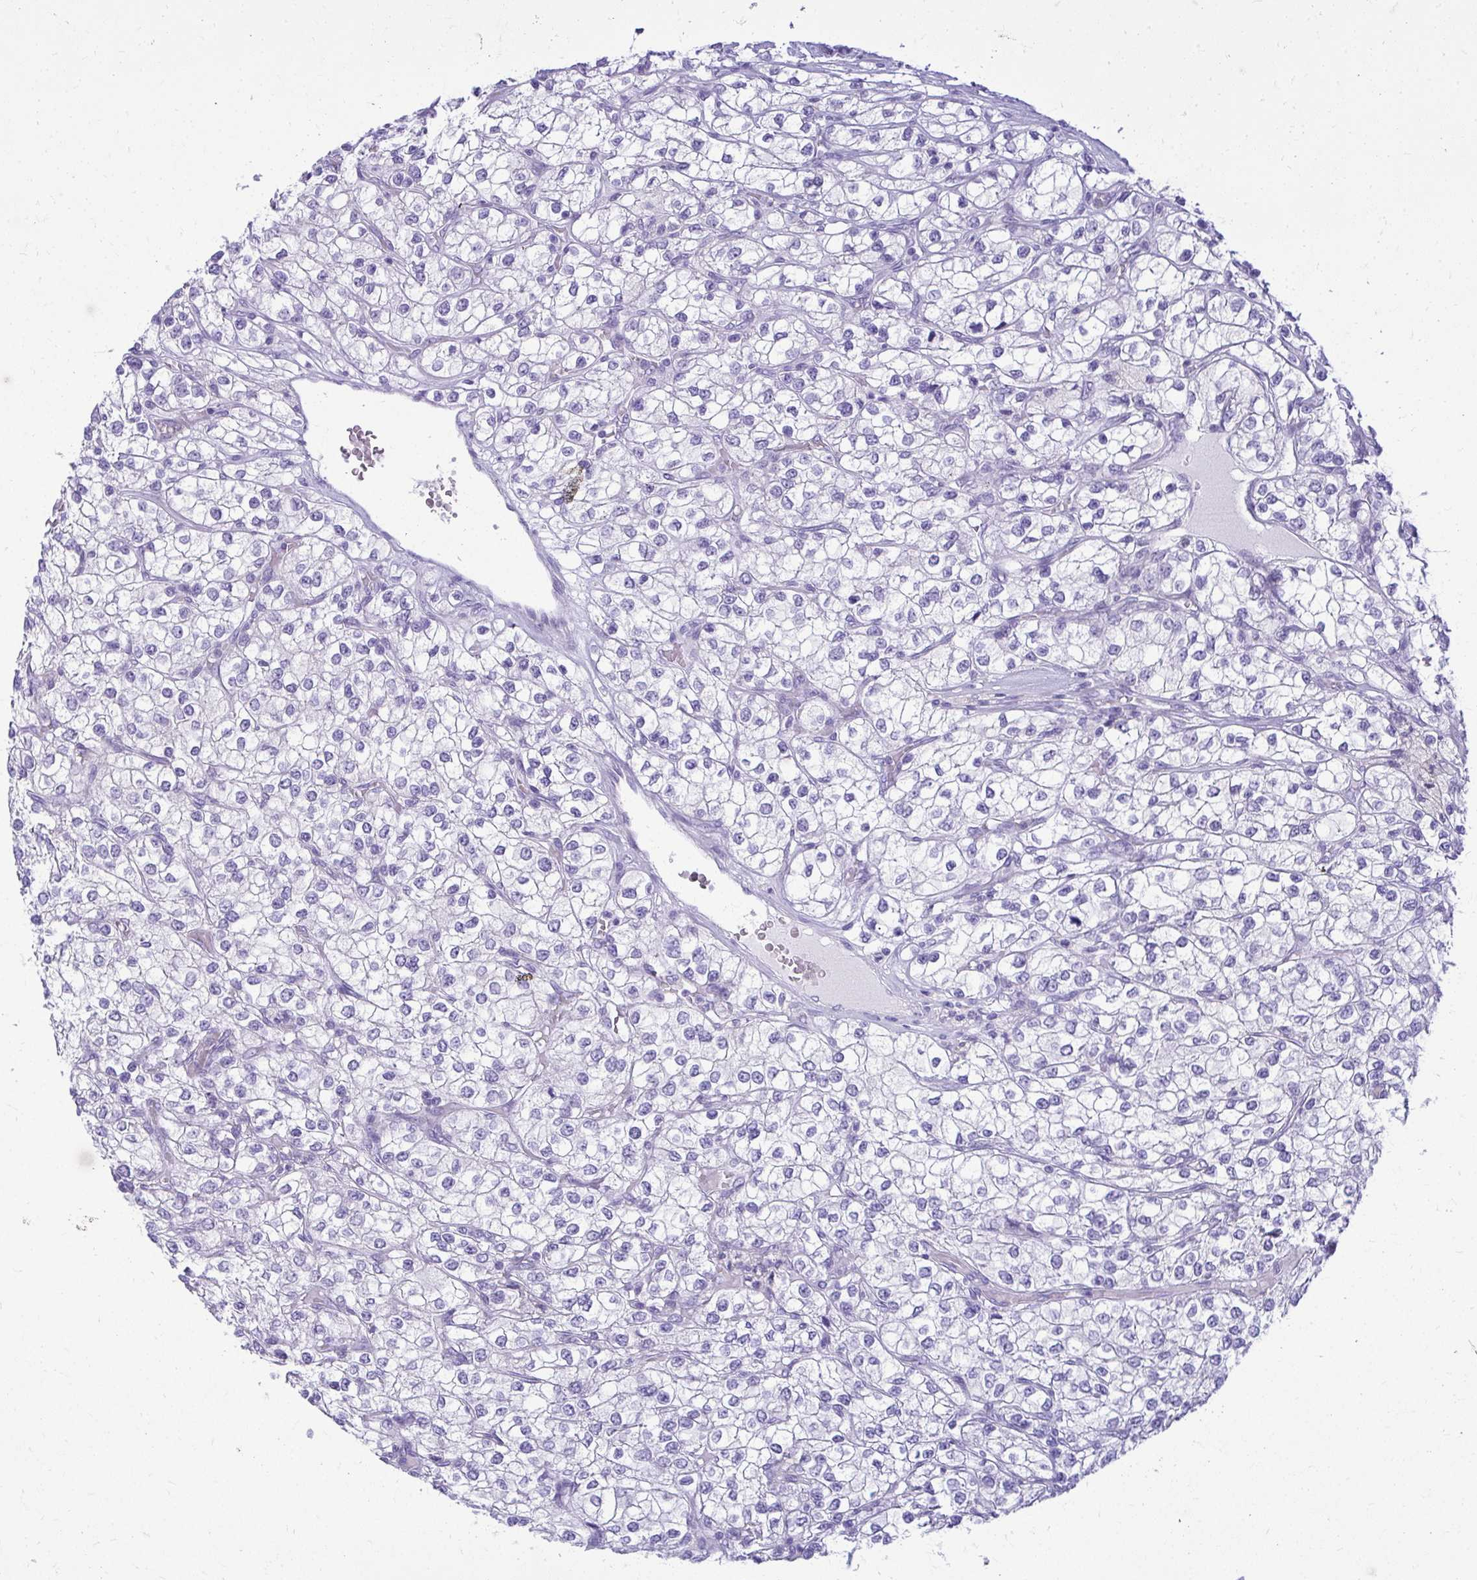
{"staining": {"intensity": "negative", "quantity": "none", "location": "none"}, "tissue": "renal cancer", "cell_type": "Tumor cells", "image_type": "cancer", "snomed": [{"axis": "morphology", "description": "Adenocarcinoma, NOS"}, {"axis": "topography", "description": "Kidney"}], "caption": "Immunohistochemical staining of human adenocarcinoma (renal) shows no significant staining in tumor cells.", "gene": "RALYL", "patient": {"sex": "male", "age": 80}}